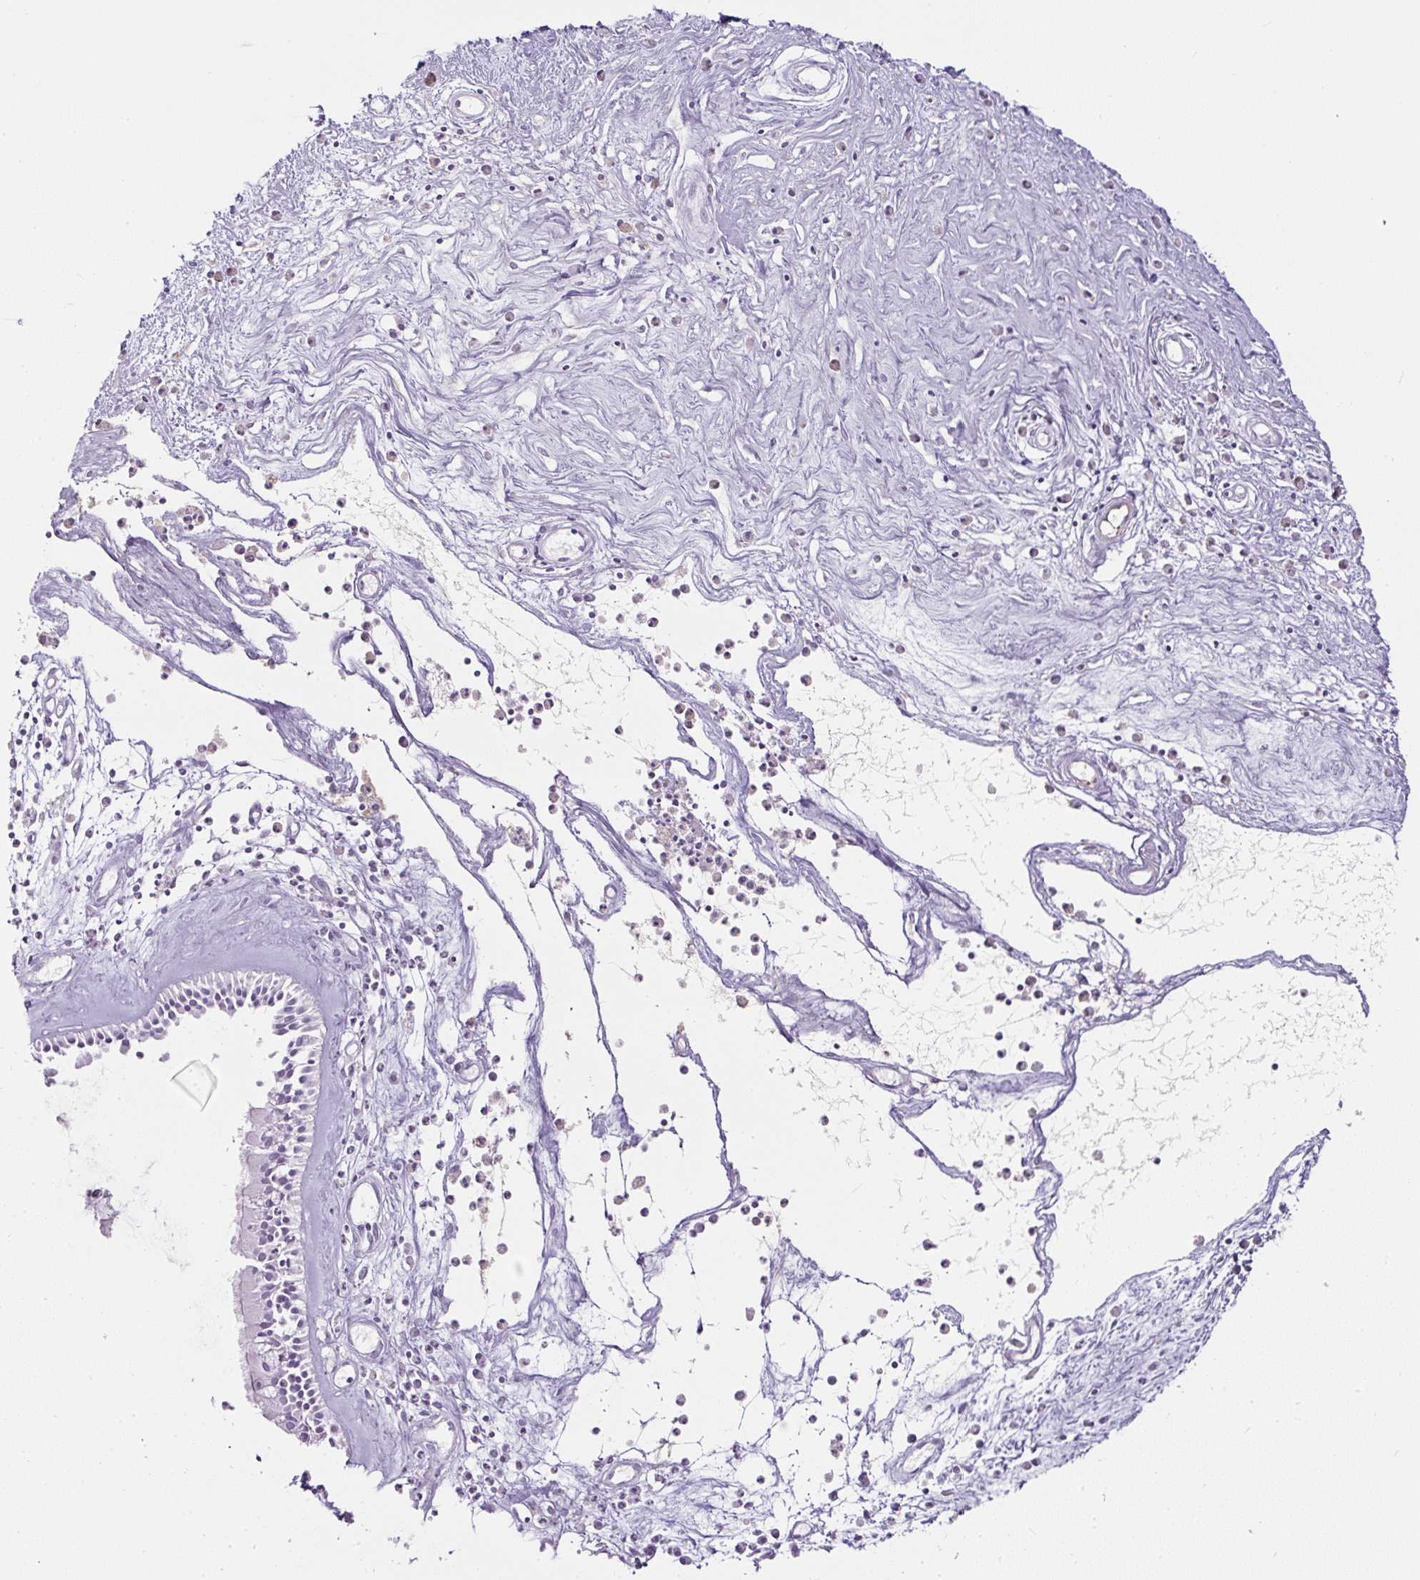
{"staining": {"intensity": "negative", "quantity": "none", "location": "none"}, "tissue": "nasopharynx", "cell_type": "Respiratory epithelial cells", "image_type": "normal", "snomed": [{"axis": "morphology", "description": "Normal tissue, NOS"}, {"axis": "morphology", "description": "Inflammation, NOS"}, {"axis": "topography", "description": "Nasopharynx"}], "caption": "Respiratory epithelial cells are negative for protein expression in unremarkable human nasopharynx.", "gene": "APOA1", "patient": {"sex": "male", "age": 61}}